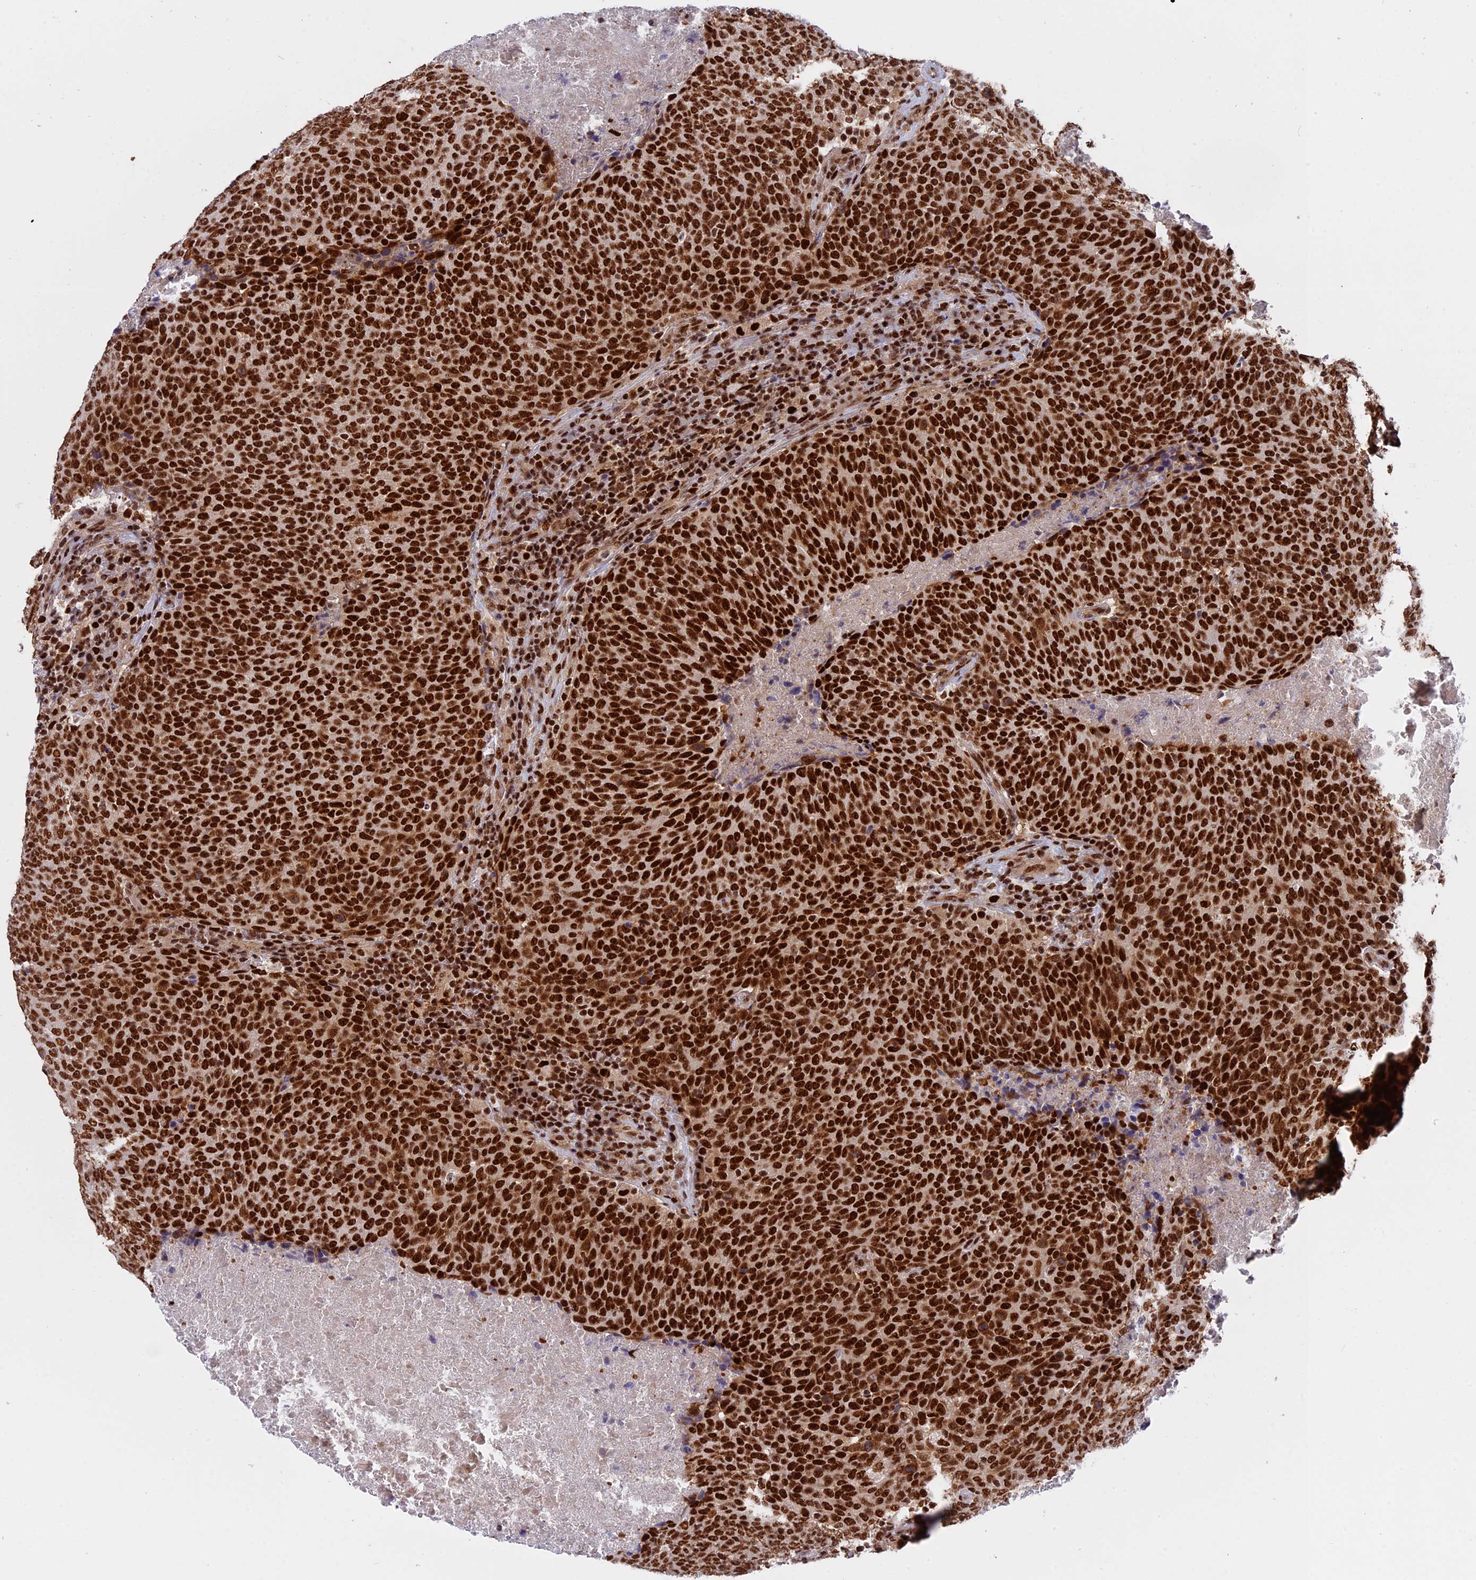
{"staining": {"intensity": "strong", "quantity": ">75%", "location": "nuclear"}, "tissue": "head and neck cancer", "cell_type": "Tumor cells", "image_type": "cancer", "snomed": [{"axis": "morphology", "description": "Squamous cell carcinoma, NOS"}, {"axis": "morphology", "description": "Squamous cell carcinoma, metastatic, NOS"}, {"axis": "topography", "description": "Lymph node"}, {"axis": "topography", "description": "Head-Neck"}], "caption": "Brown immunohistochemical staining in human head and neck cancer (metastatic squamous cell carcinoma) demonstrates strong nuclear positivity in approximately >75% of tumor cells. The staining was performed using DAB (3,3'-diaminobenzidine), with brown indicating positive protein expression. Nuclei are stained blue with hematoxylin.", "gene": "RAMAC", "patient": {"sex": "male", "age": 62}}